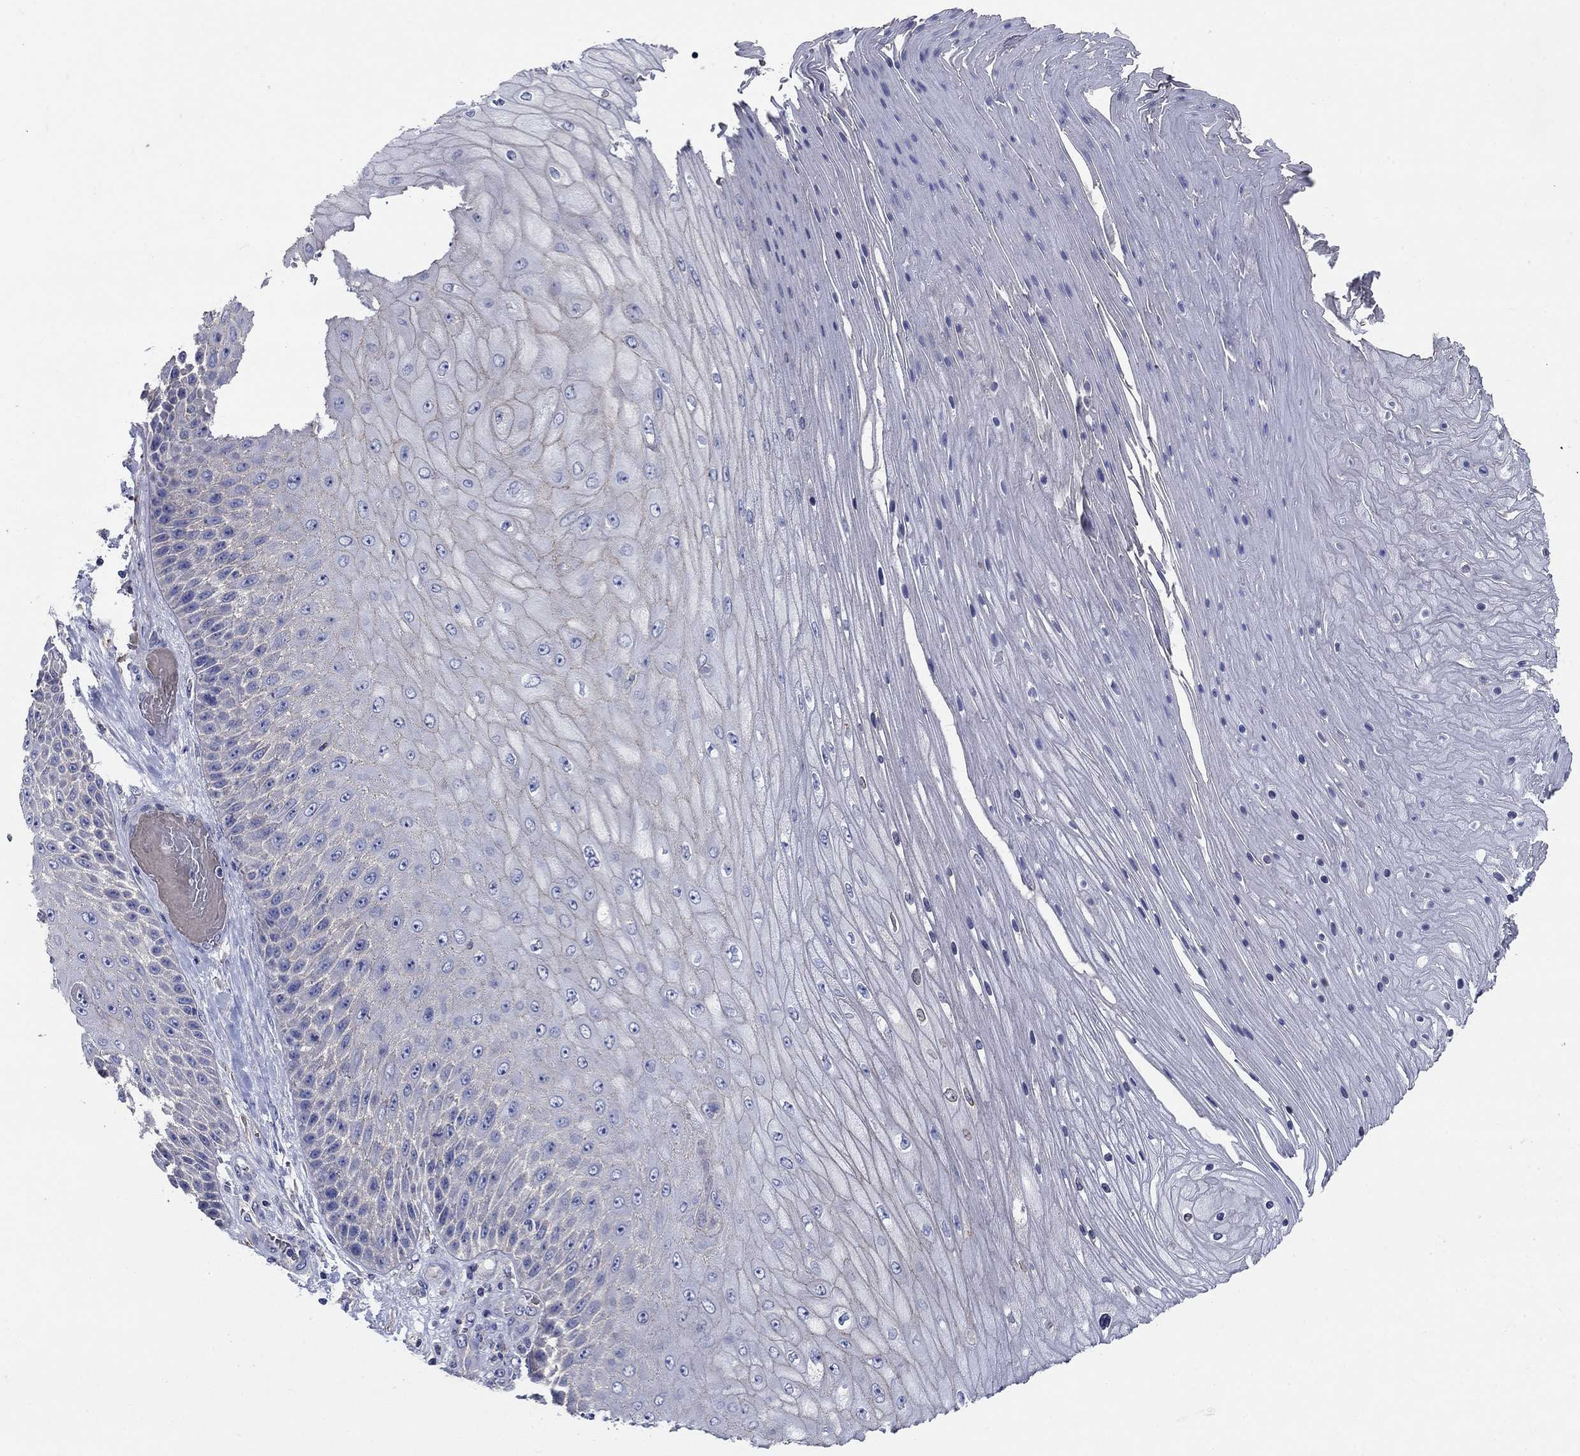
{"staining": {"intensity": "negative", "quantity": "none", "location": "none"}, "tissue": "skin cancer", "cell_type": "Tumor cells", "image_type": "cancer", "snomed": [{"axis": "morphology", "description": "Squamous cell carcinoma, NOS"}, {"axis": "topography", "description": "Skin"}], "caption": "IHC of skin cancer demonstrates no staining in tumor cells. (Immunohistochemistry, brightfield microscopy, high magnification).", "gene": "FLNC", "patient": {"sex": "male", "age": 62}}